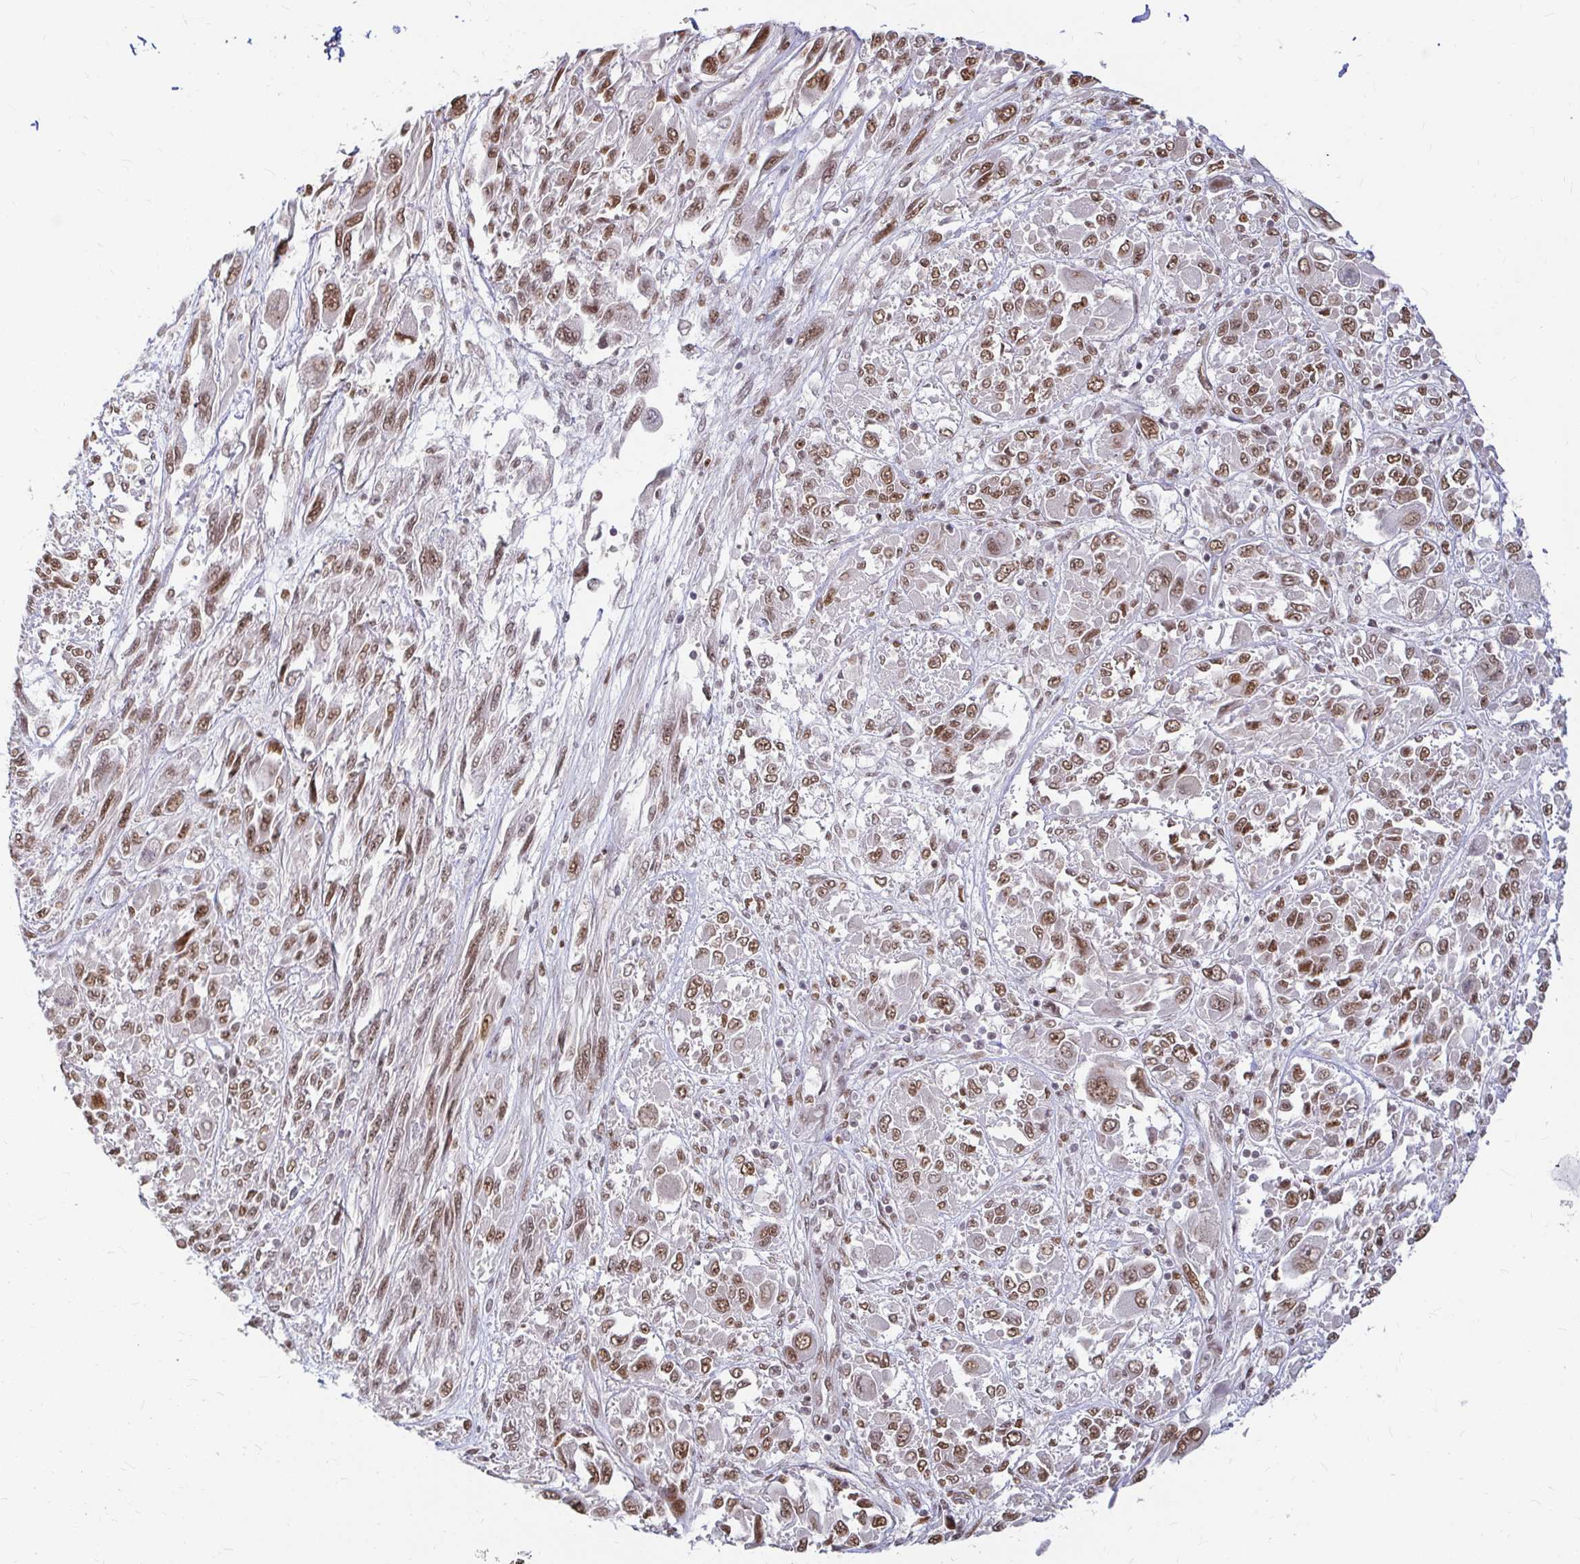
{"staining": {"intensity": "moderate", "quantity": ">75%", "location": "nuclear"}, "tissue": "melanoma", "cell_type": "Tumor cells", "image_type": "cancer", "snomed": [{"axis": "morphology", "description": "Malignant melanoma, NOS"}, {"axis": "topography", "description": "Skin"}], "caption": "Tumor cells exhibit medium levels of moderate nuclear staining in approximately >75% of cells in melanoma. The staining was performed using DAB to visualize the protein expression in brown, while the nuclei were stained in blue with hematoxylin (Magnification: 20x).", "gene": "HNRNPU", "patient": {"sex": "female", "age": 91}}